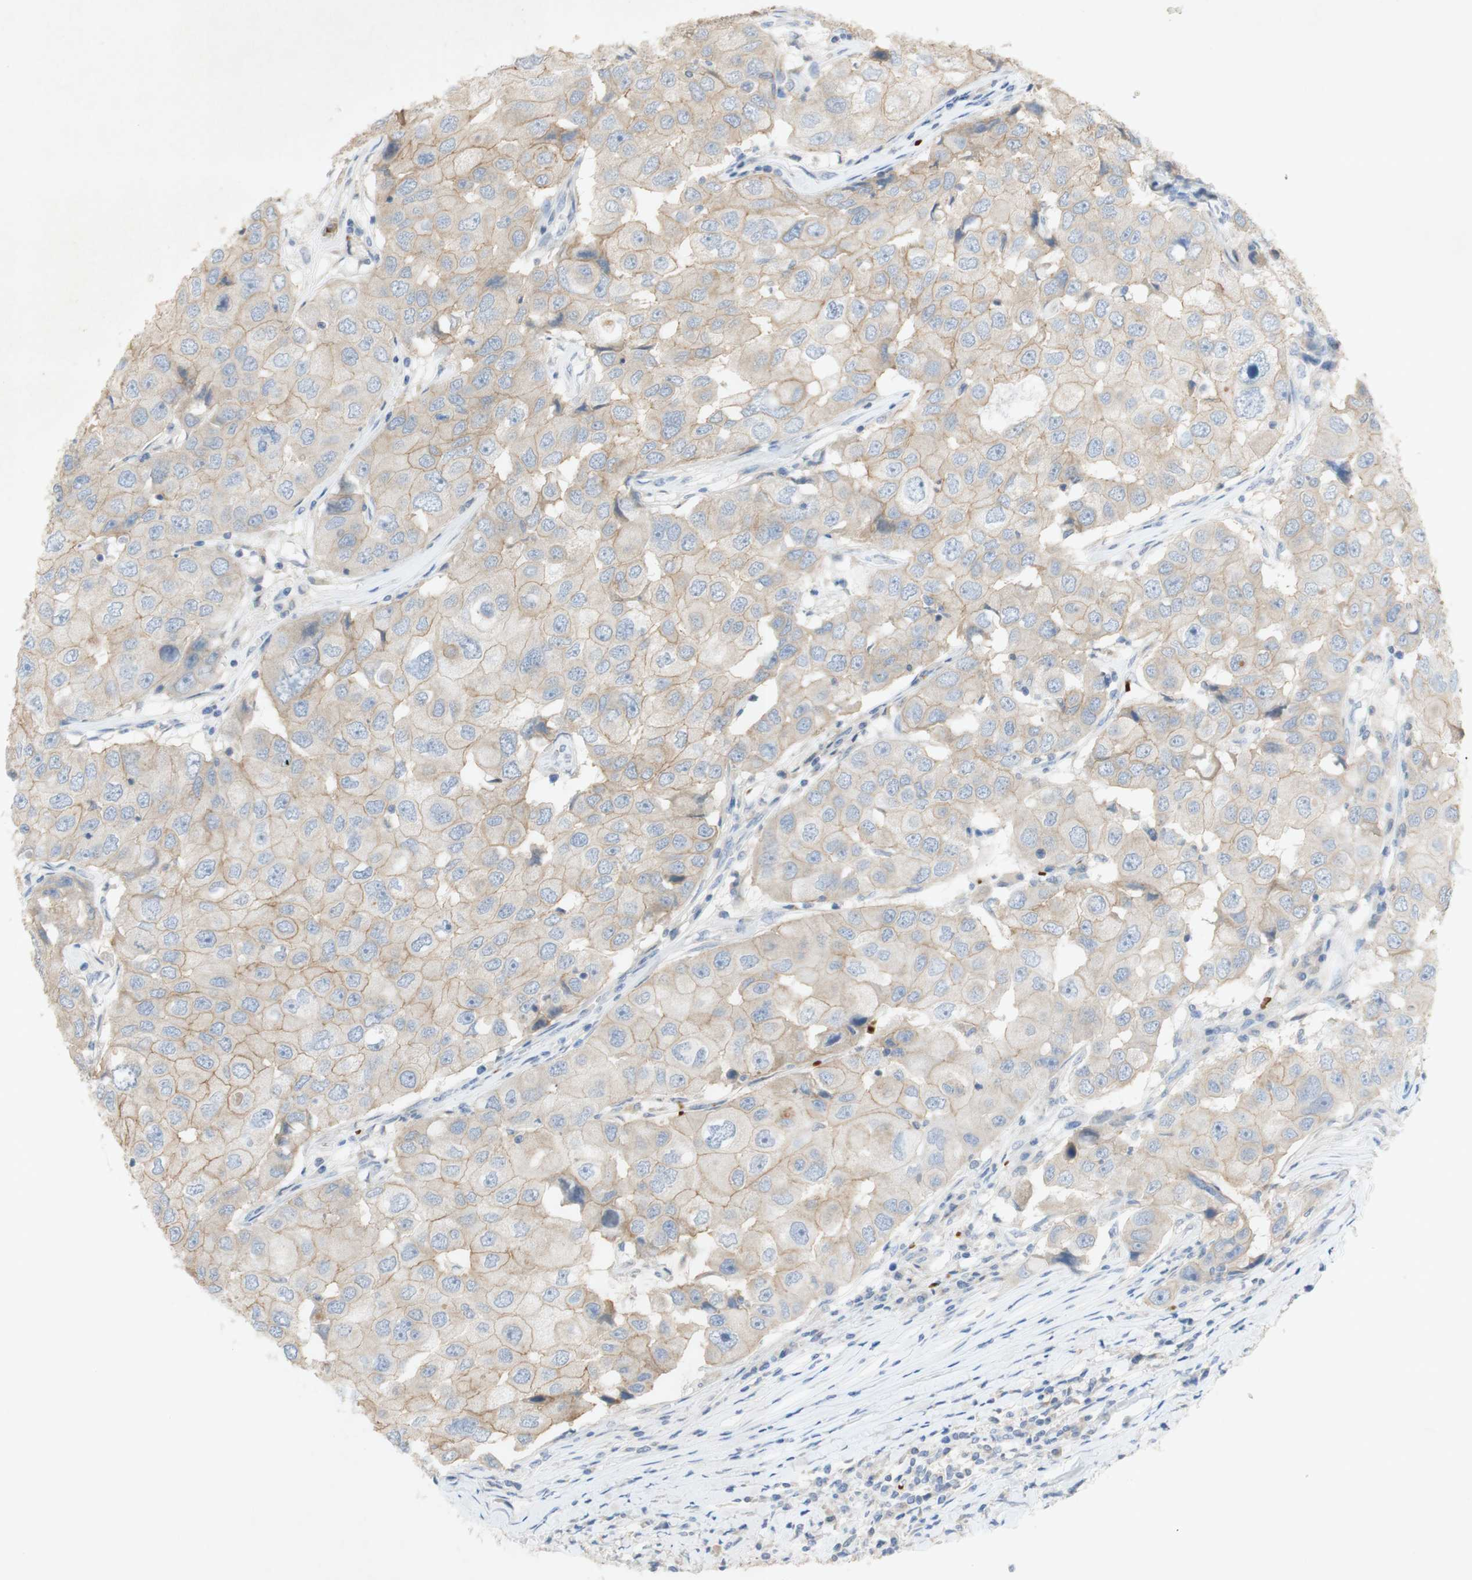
{"staining": {"intensity": "weak", "quantity": ">75%", "location": "cytoplasmic/membranous"}, "tissue": "breast cancer", "cell_type": "Tumor cells", "image_type": "cancer", "snomed": [{"axis": "morphology", "description": "Duct carcinoma"}, {"axis": "topography", "description": "Breast"}], "caption": "Breast cancer (intraductal carcinoma) was stained to show a protein in brown. There is low levels of weak cytoplasmic/membranous staining in about >75% of tumor cells. (brown staining indicates protein expression, while blue staining denotes nuclei).", "gene": "EPO", "patient": {"sex": "female", "age": 27}}